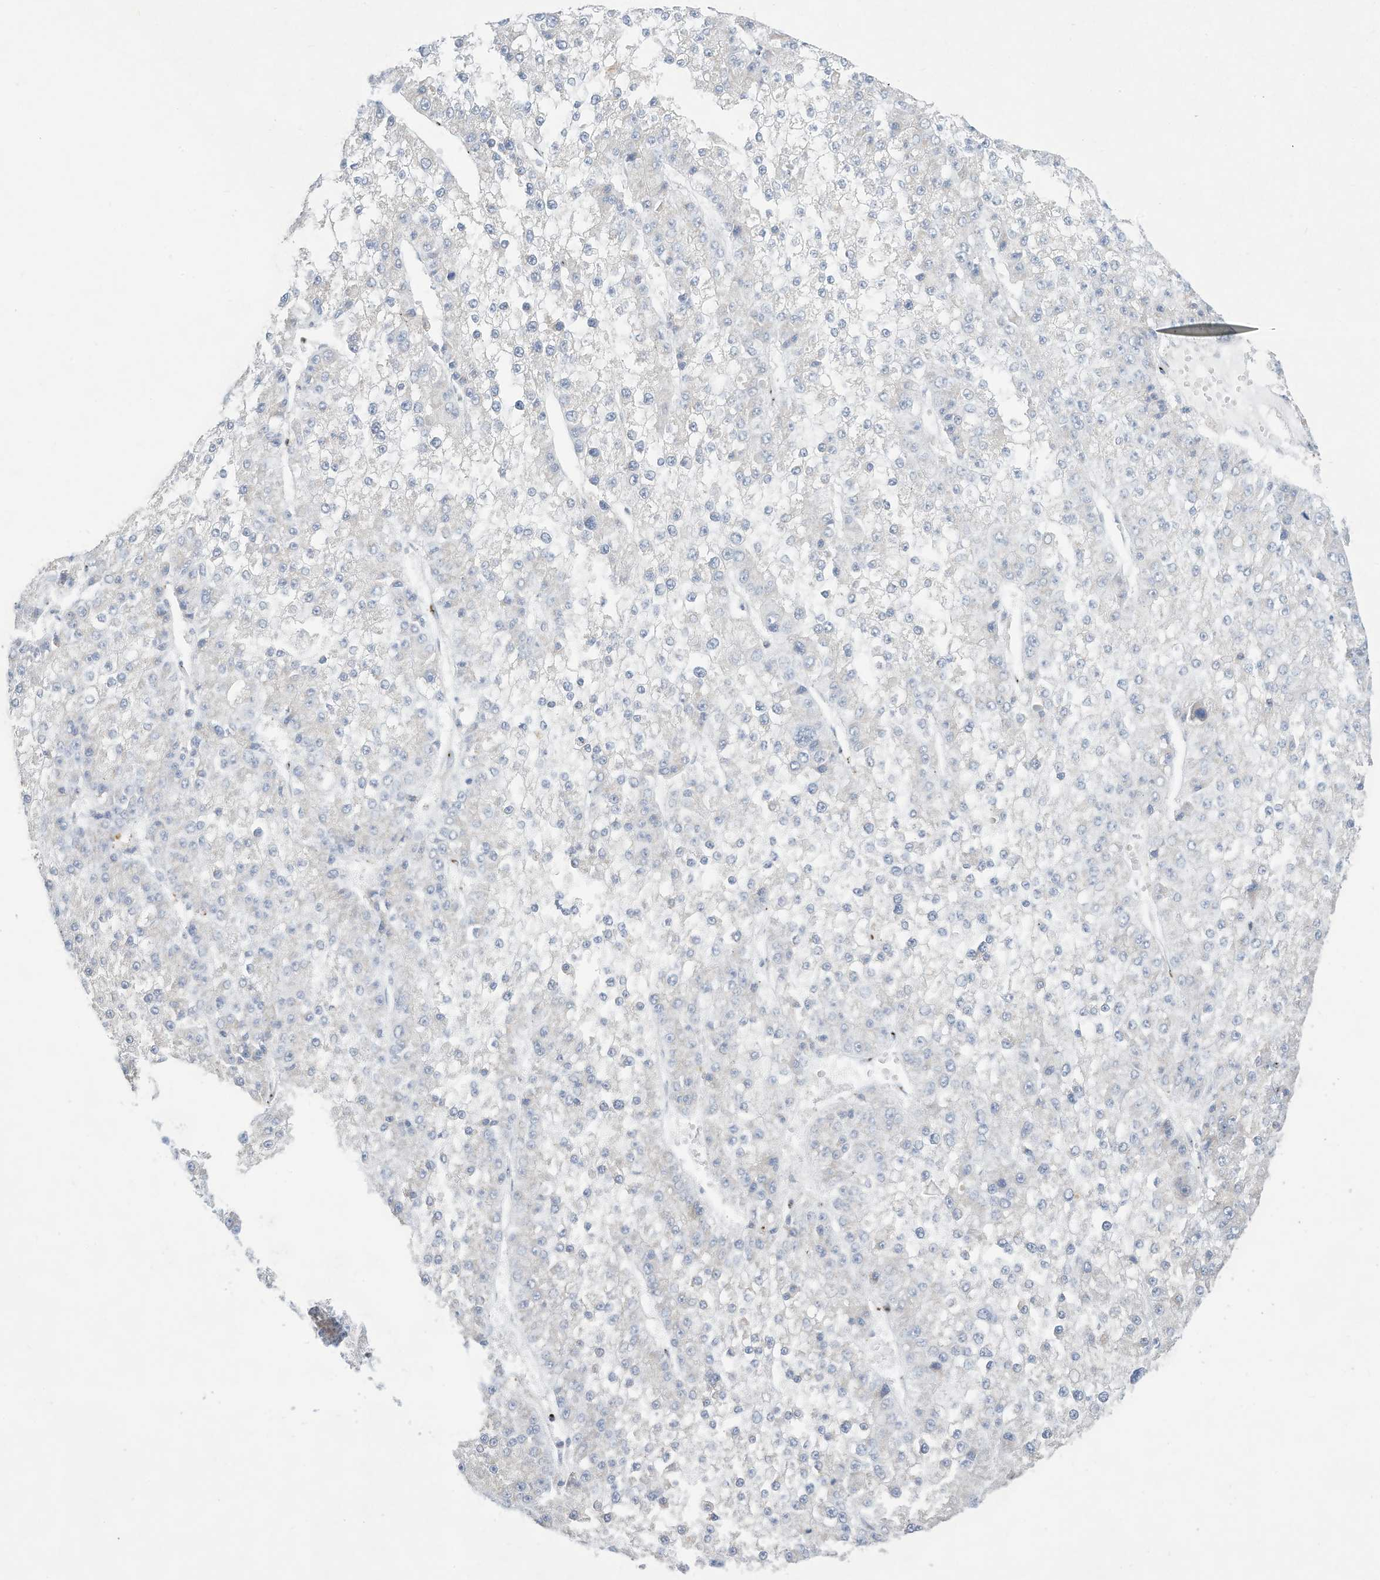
{"staining": {"intensity": "negative", "quantity": "none", "location": "none"}, "tissue": "liver cancer", "cell_type": "Tumor cells", "image_type": "cancer", "snomed": [{"axis": "morphology", "description": "Carcinoma, Hepatocellular, NOS"}, {"axis": "topography", "description": "Liver"}], "caption": "Histopathology image shows no protein expression in tumor cells of liver cancer tissue.", "gene": "THNSL2", "patient": {"sex": "female", "age": 73}}